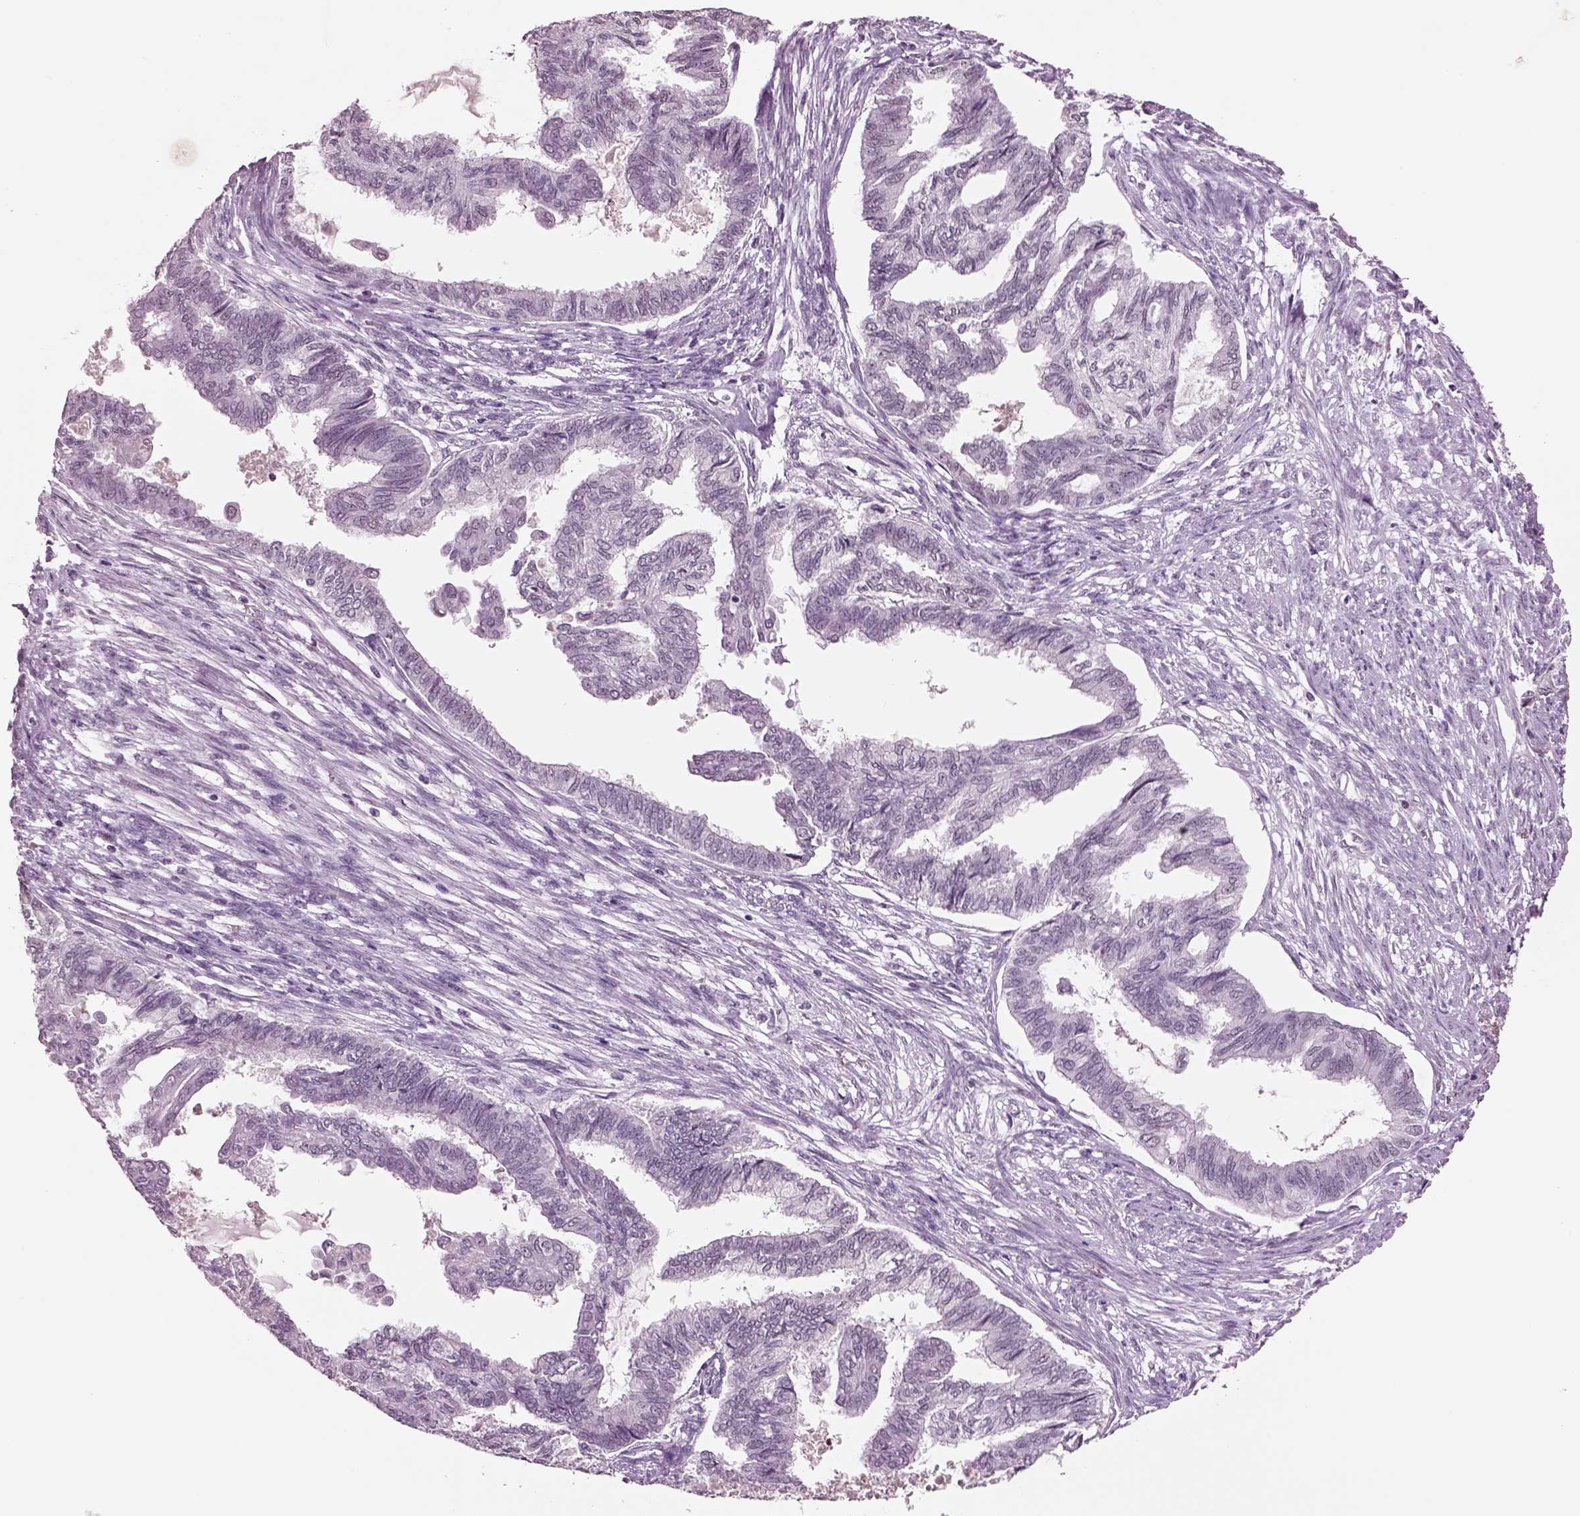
{"staining": {"intensity": "negative", "quantity": "none", "location": "none"}, "tissue": "endometrial cancer", "cell_type": "Tumor cells", "image_type": "cancer", "snomed": [{"axis": "morphology", "description": "Adenocarcinoma, NOS"}, {"axis": "topography", "description": "Endometrium"}], "caption": "Tumor cells show no significant protein expression in endometrial cancer.", "gene": "SEPHS1", "patient": {"sex": "female", "age": 86}}